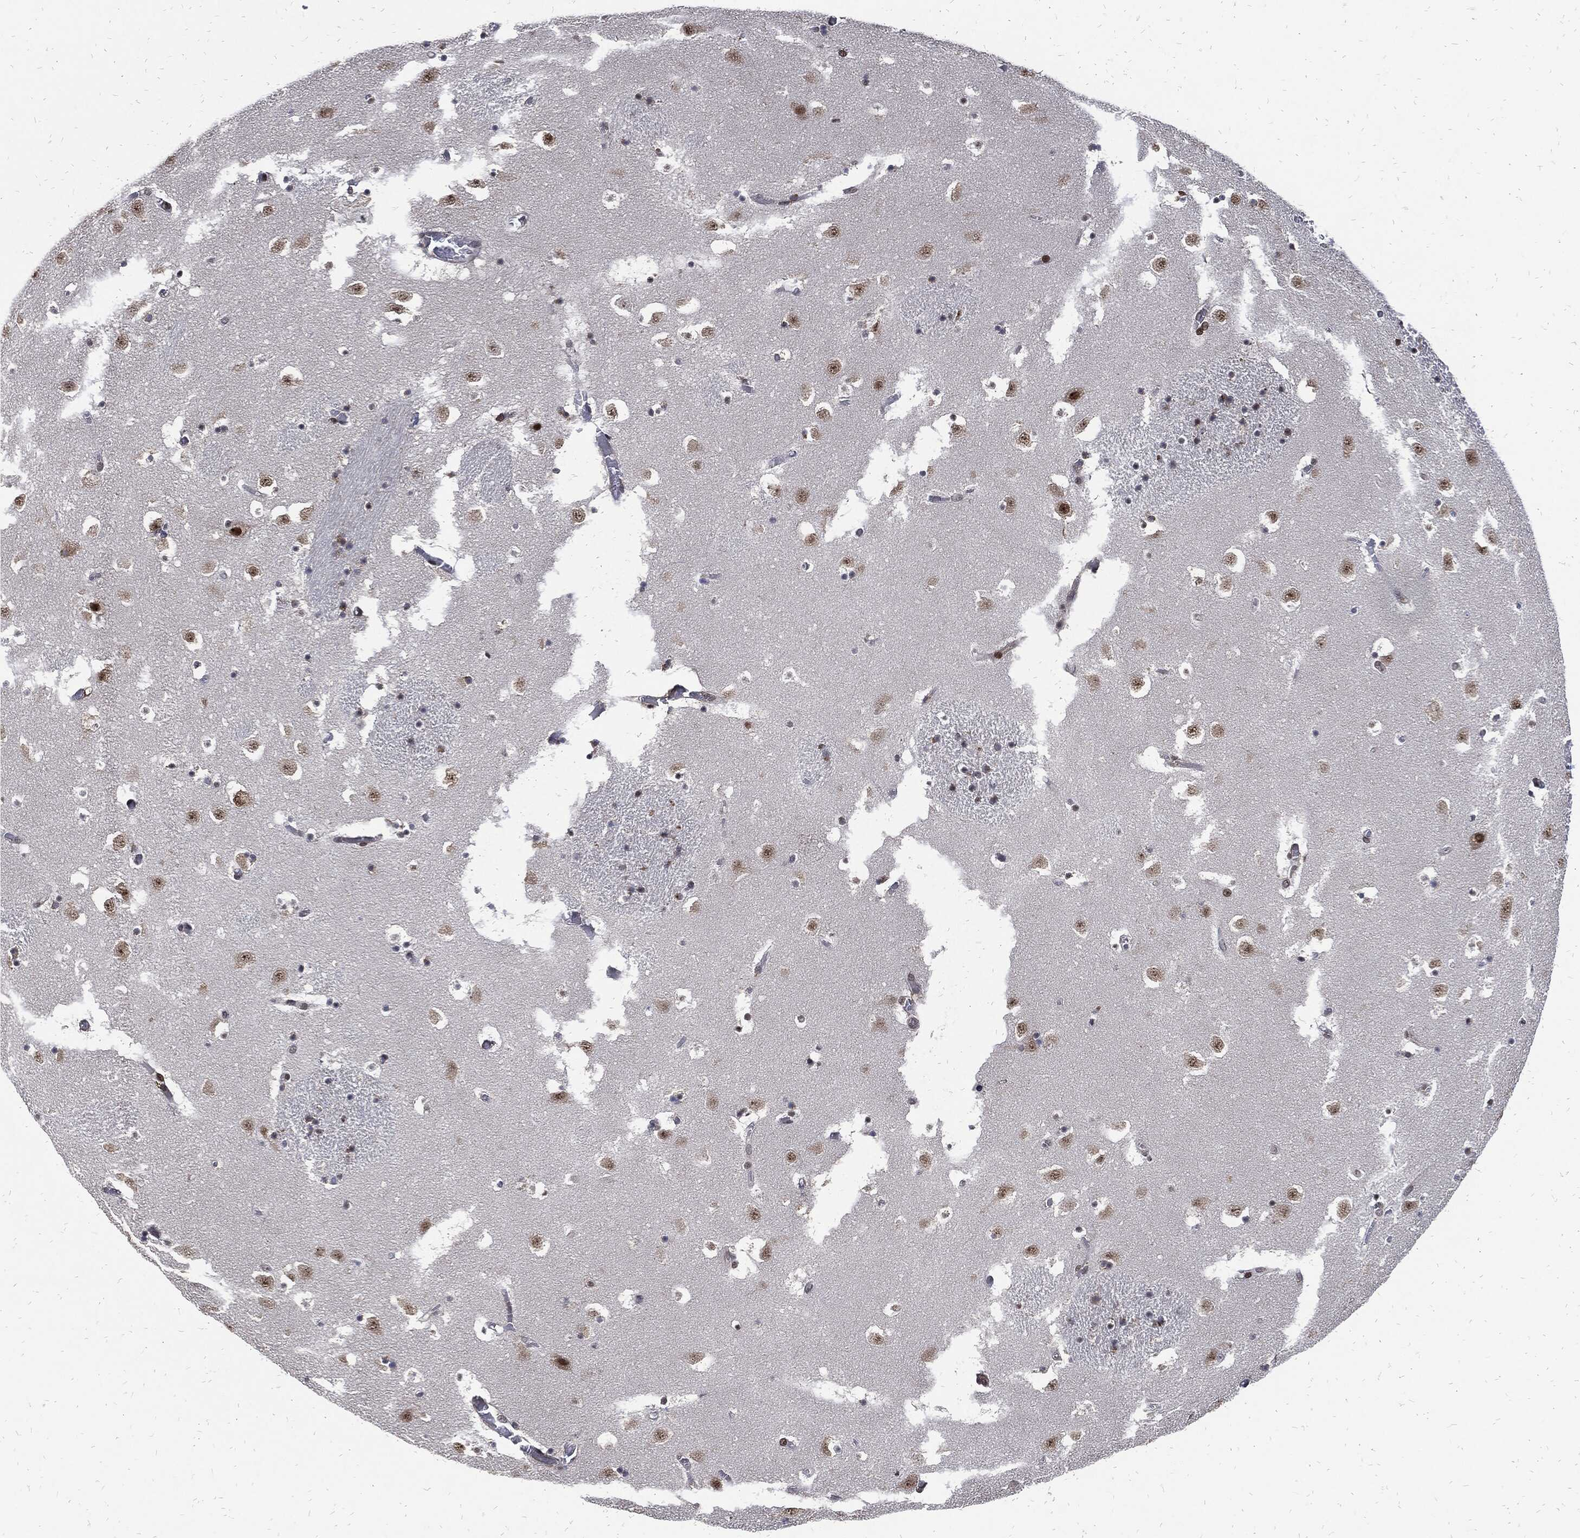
{"staining": {"intensity": "strong", "quantity": "<25%", "location": "nuclear"}, "tissue": "caudate", "cell_type": "Glial cells", "image_type": "normal", "snomed": [{"axis": "morphology", "description": "Normal tissue, NOS"}, {"axis": "topography", "description": "Lateral ventricle wall"}], "caption": "Immunohistochemistry (IHC) micrograph of benign human caudate stained for a protein (brown), which displays medium levels of strong nuclear positivity in approximately <25% of glial cells.", "gene": "ZNF775", "patient": {"sex": "female", "age": 42}}